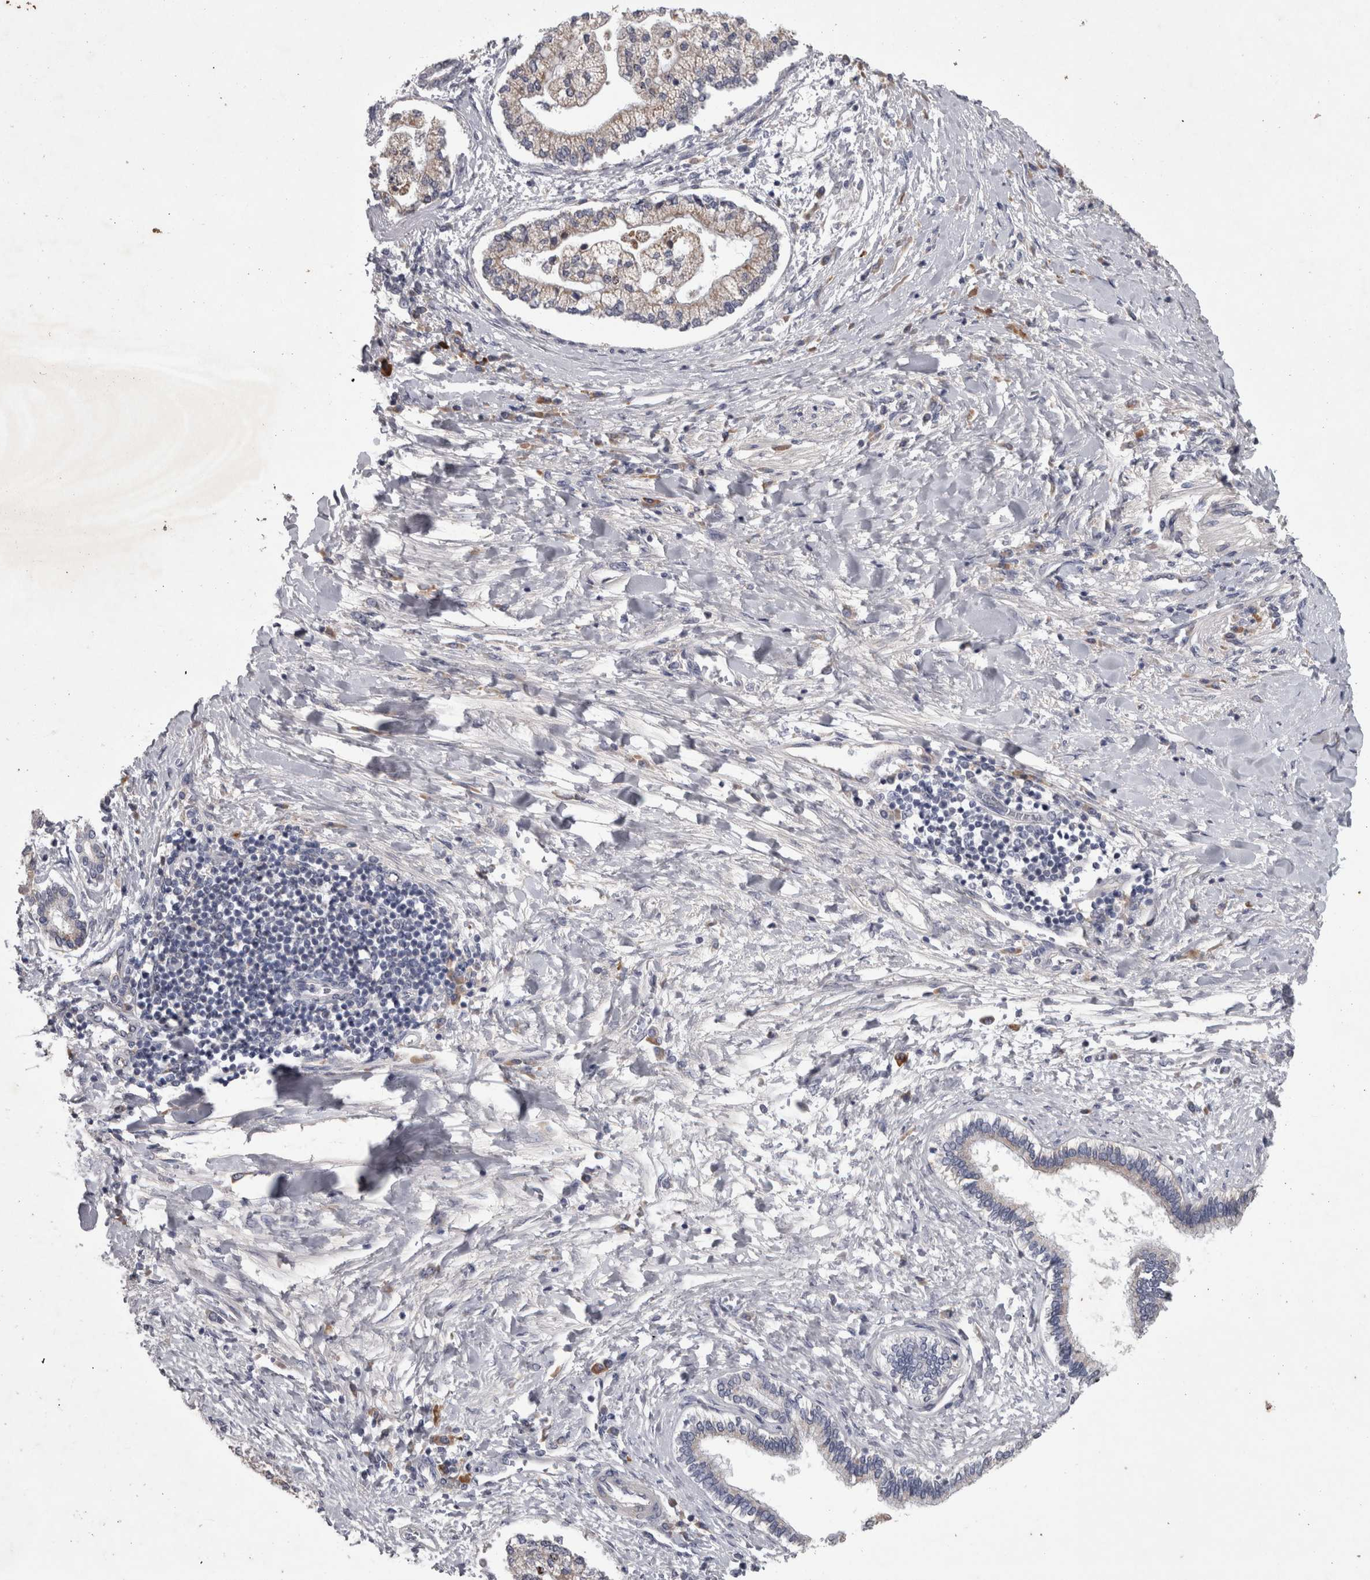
{"staining": {"intensity": "weak", "quantity": ">75%", "location": "cytoplasmic/membranous"}, "tissue": "liver cancer", "cell_type": "Tumor cells", "image_type": "cancer", "snomed": [{"axis": "morphology", "description": "Cholangiocarcinoma"}, {"axis": "topography", "description": "Liver"}], "caption": "Immunohistochemical staining of human liver cancer reveals weak cytoplasmic/membranous protein expression in approximately >75% of tumor cells. The staining was performed using DAB (3,3'-diaminobenzidine), with brown indicating positive protein expression. Nuclei are stained blue with hematoxylin.", "gene": "DBT", "patient": {"sex": "male", "age": 50}}